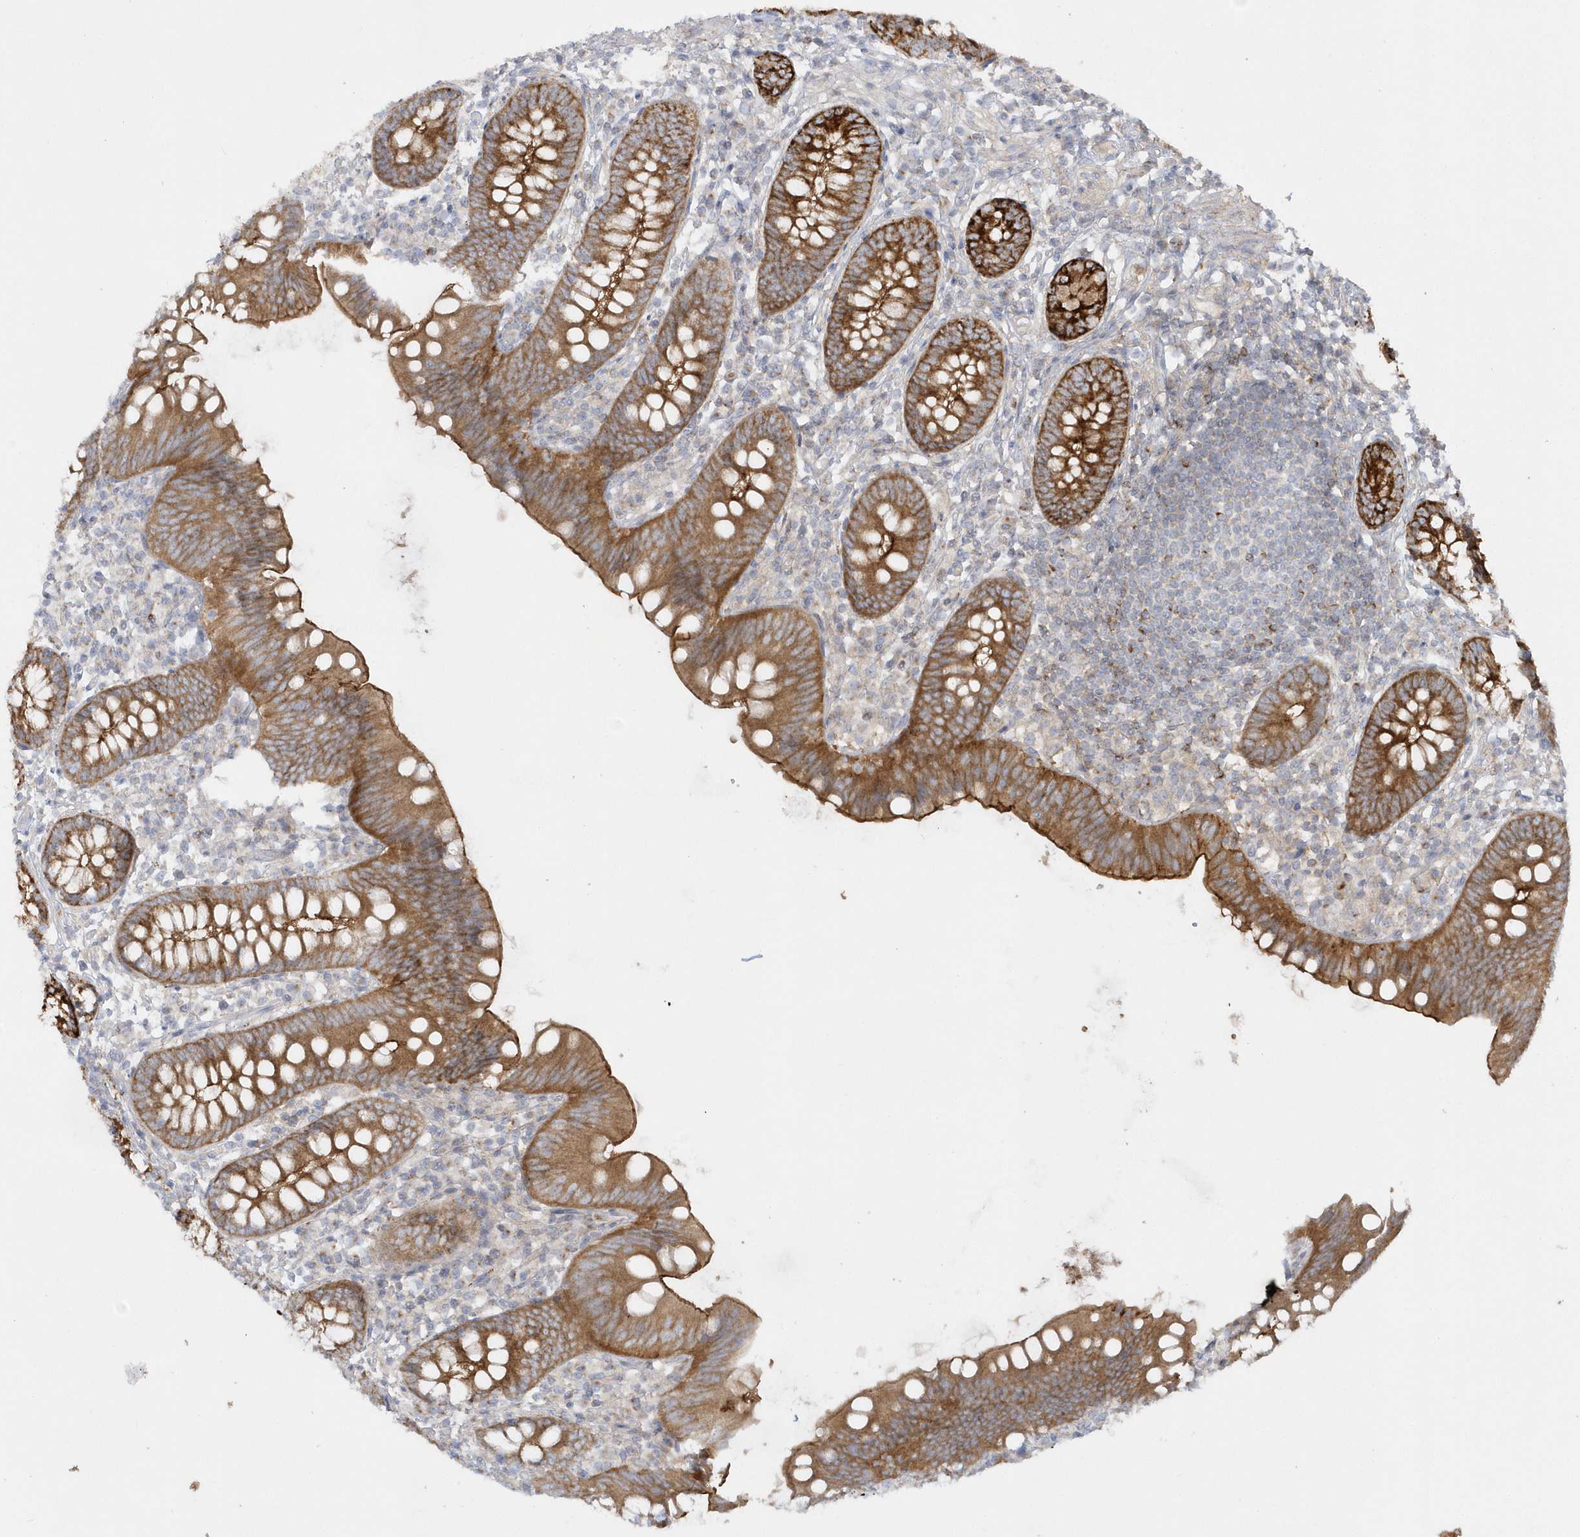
{"staining": {"intensity": "strong", "quantity": ">75%", "location": "cytoplasmic/membranous"}, "tissue": "appendix", "cell_type": "Glandular cells", "image_type": "normal", "snomed": [{"axis": "morphology", "description": "Normal tissue, NOS"}, {"axis": "topography", "description": "Appendix"}], "caption": "Glandular cells reveal high levels of strong cytoplasmic/membranous expression in about >75% of cells in normal appendix.", "gene": "DNAJC18", "patient": {"sex": "female", "age": 62}}